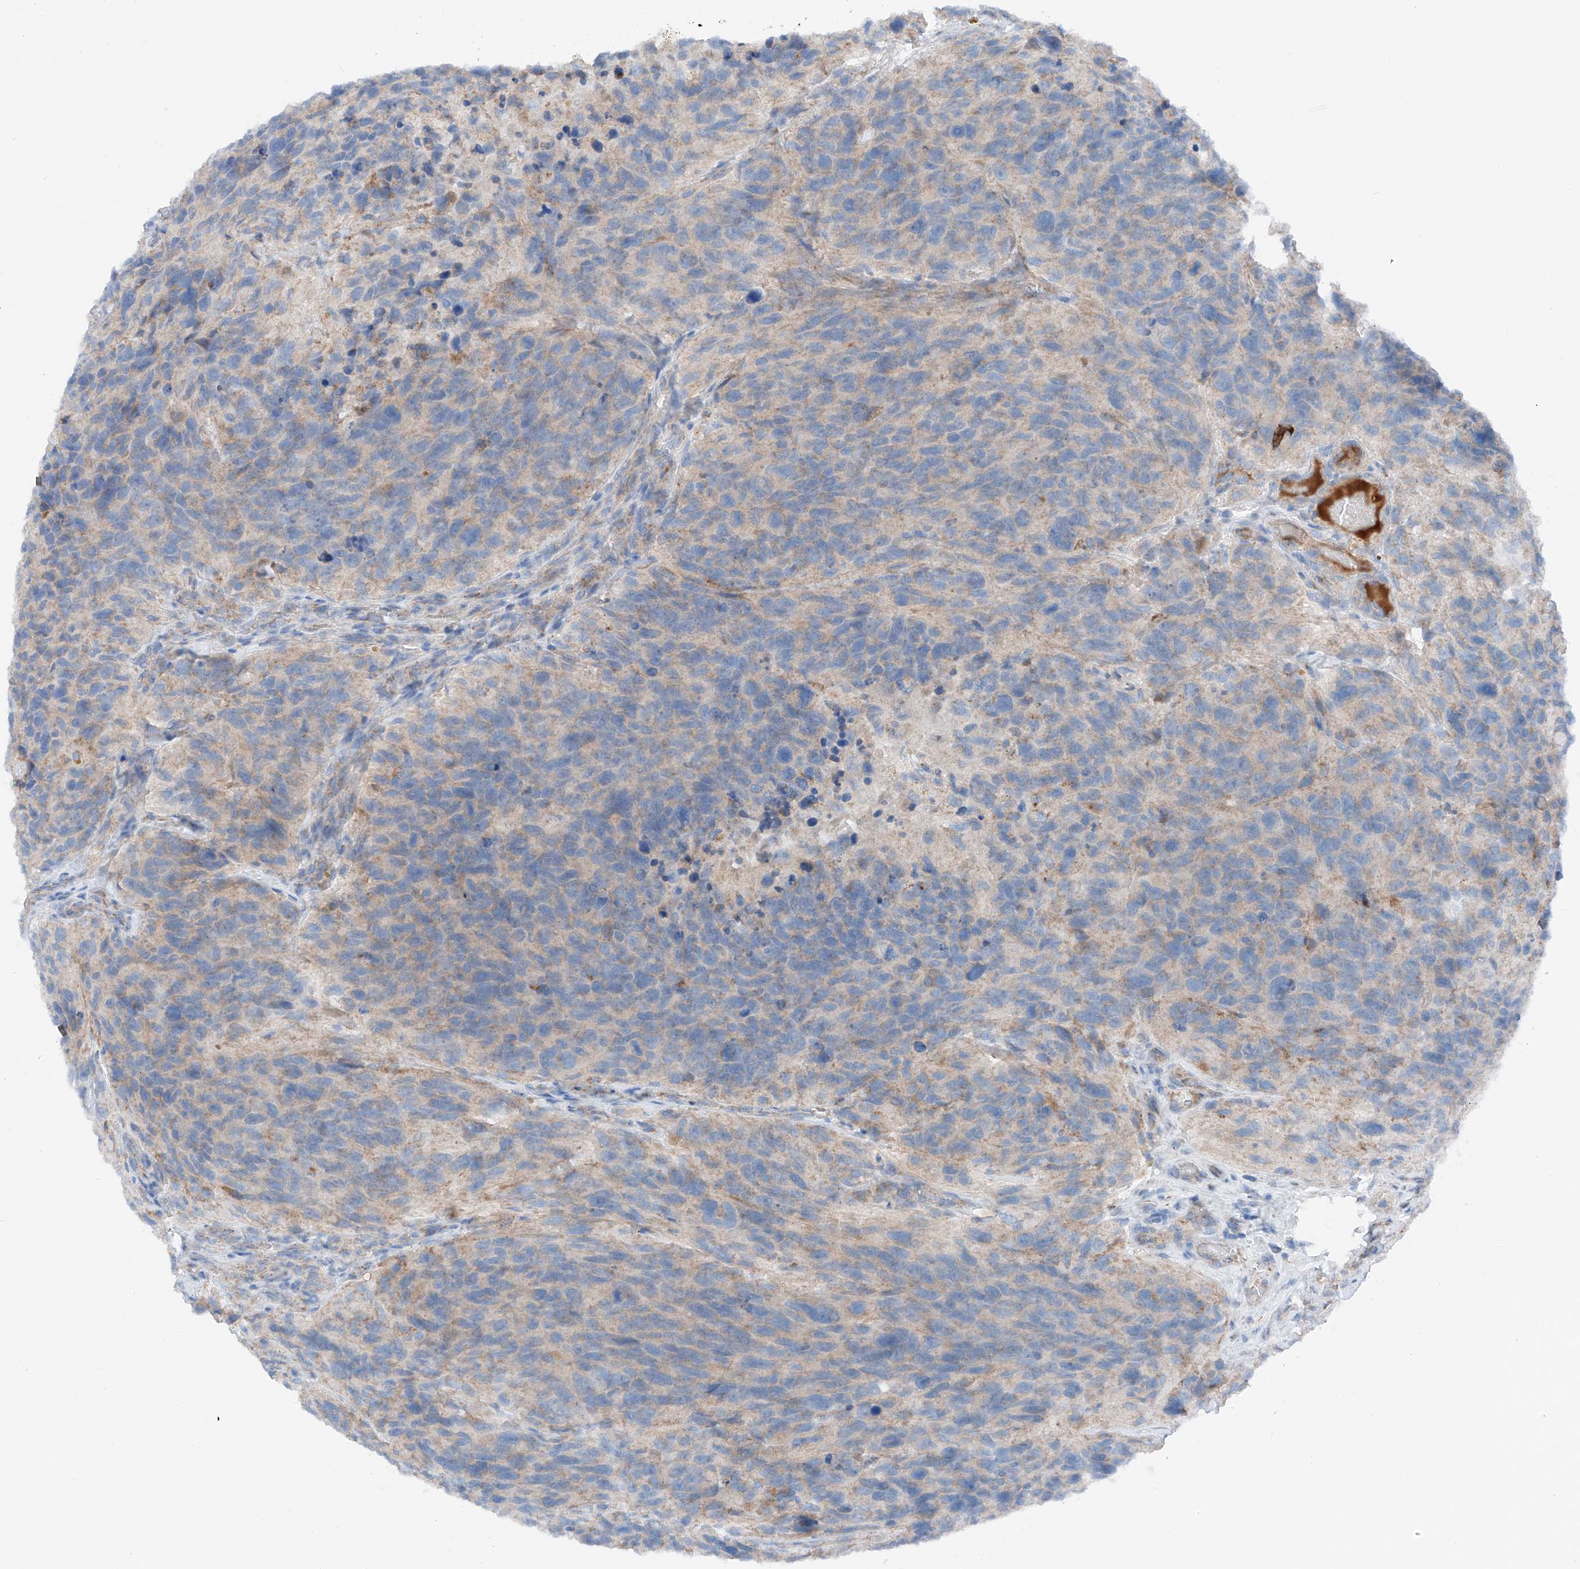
{"staining": {"intensity": "moderate", "quantity": "<25%", "location": "cytoplasmic/membranous"}, "tissue": "glioma", "cell_type": "Tumor cells", "image_type": "cancer", "snomed": [{"axis": "morphology", "description": "Glioma, malignant, High grade"}, {"axis": "topography", "description": "Brain"}], "caption": "High-grade glioma (malignant) tissue shows moderate cytoplasmic/membranous expression in about <25% of tumor cells", "gene": "MRAP", "patient": {"sex": "male", "age": 69}}